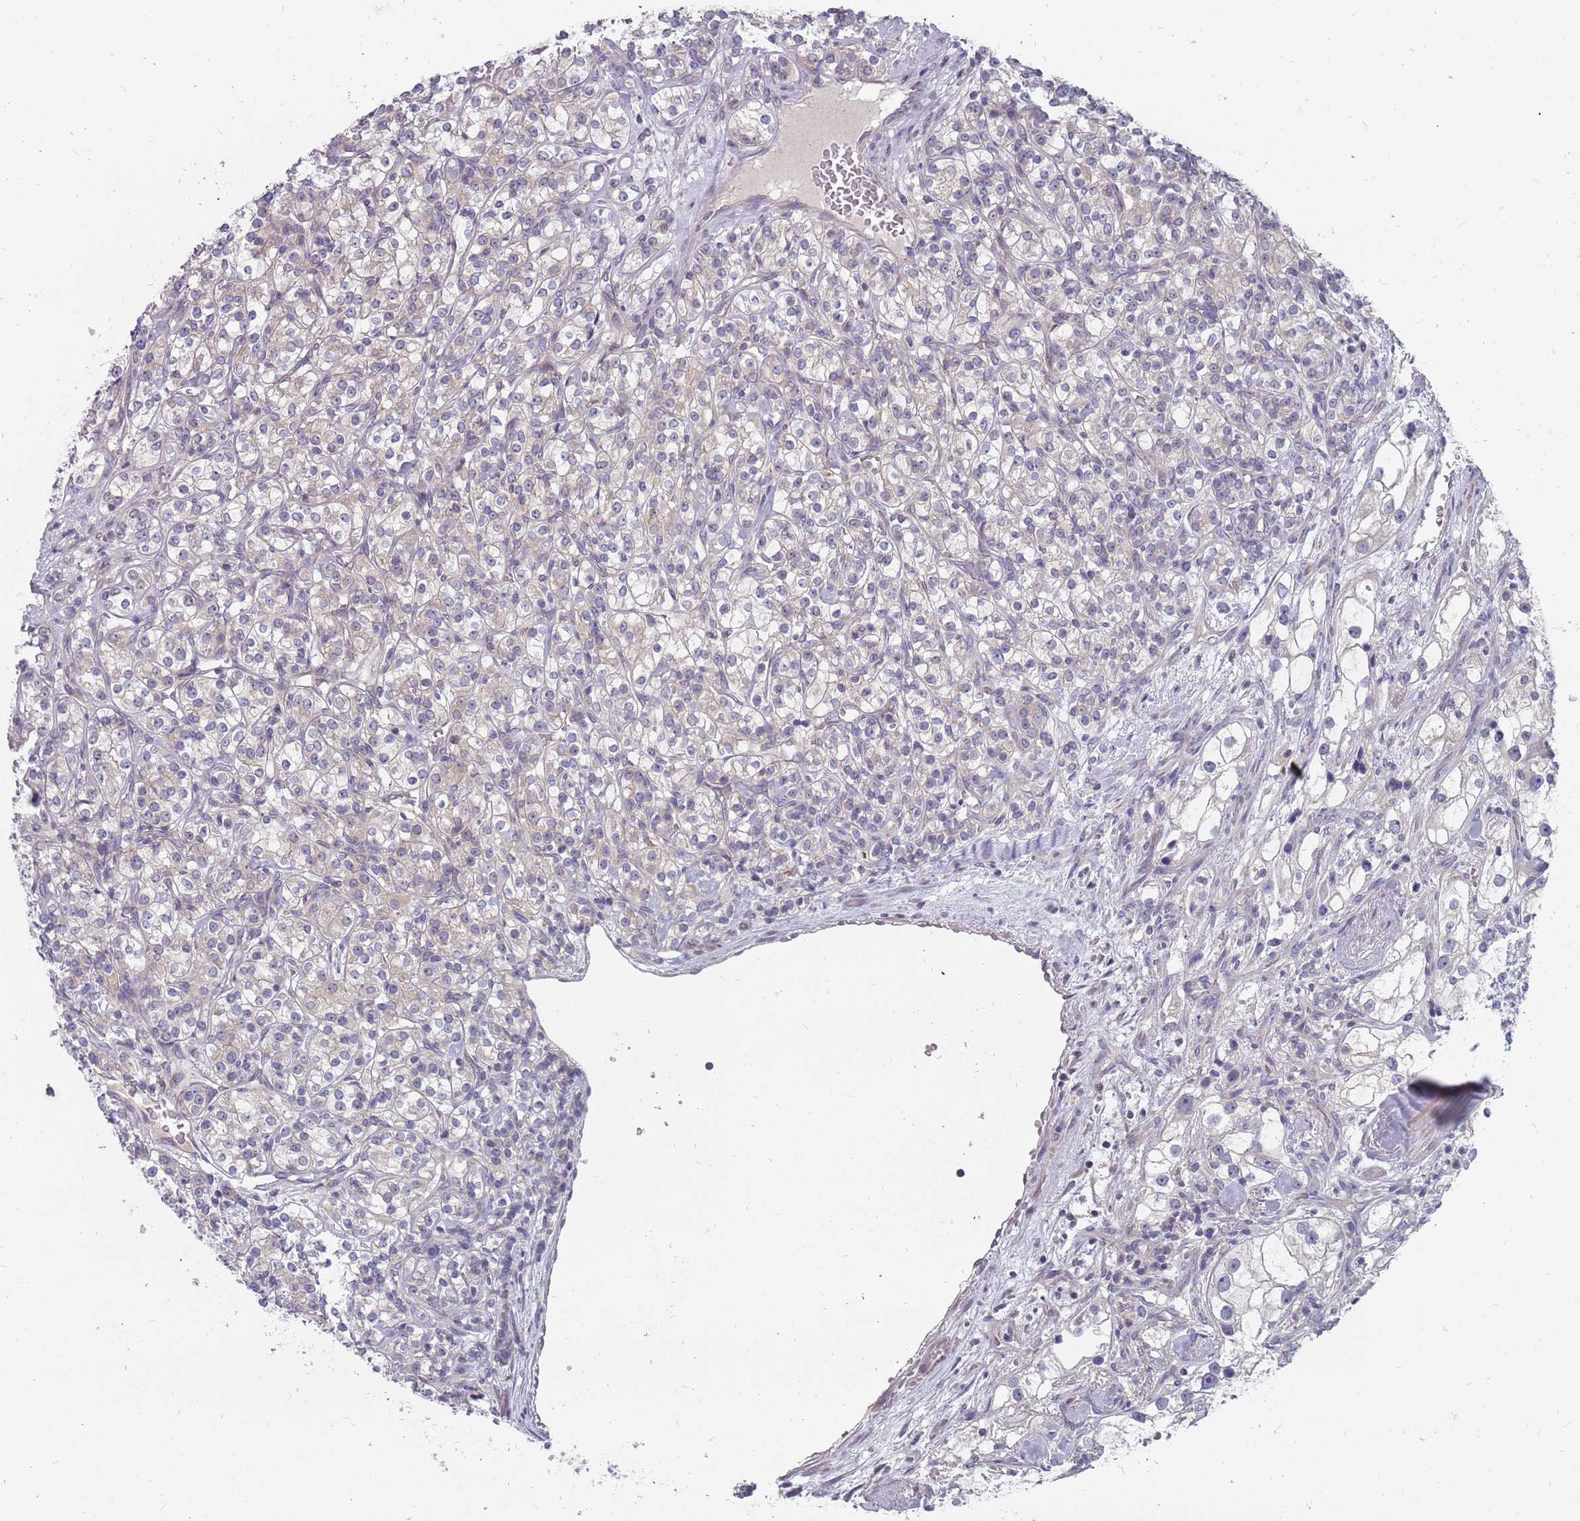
{"staining": {"intensity": "negative", "quantity": "none", "location": "none"}, "tissue": "renal cancer", "cell_type": "Tumor cells", "image_type": "cancer", "snomed": [{"axis": "morphology", "description": "Adenocarcinoma, NOS"}, {"axis": "topography", "description": "Kidney"}], "caption": "An IHC photomicrograph of renal cancer is shown. There is no staining in tumor cells of renal cancer. (DAB (3,3'-diaminobenzidine) immunohistochemistry (IHC), high magnification).", "gene": "CMTR2", "patient": {"sex": "male", "age": 77}}